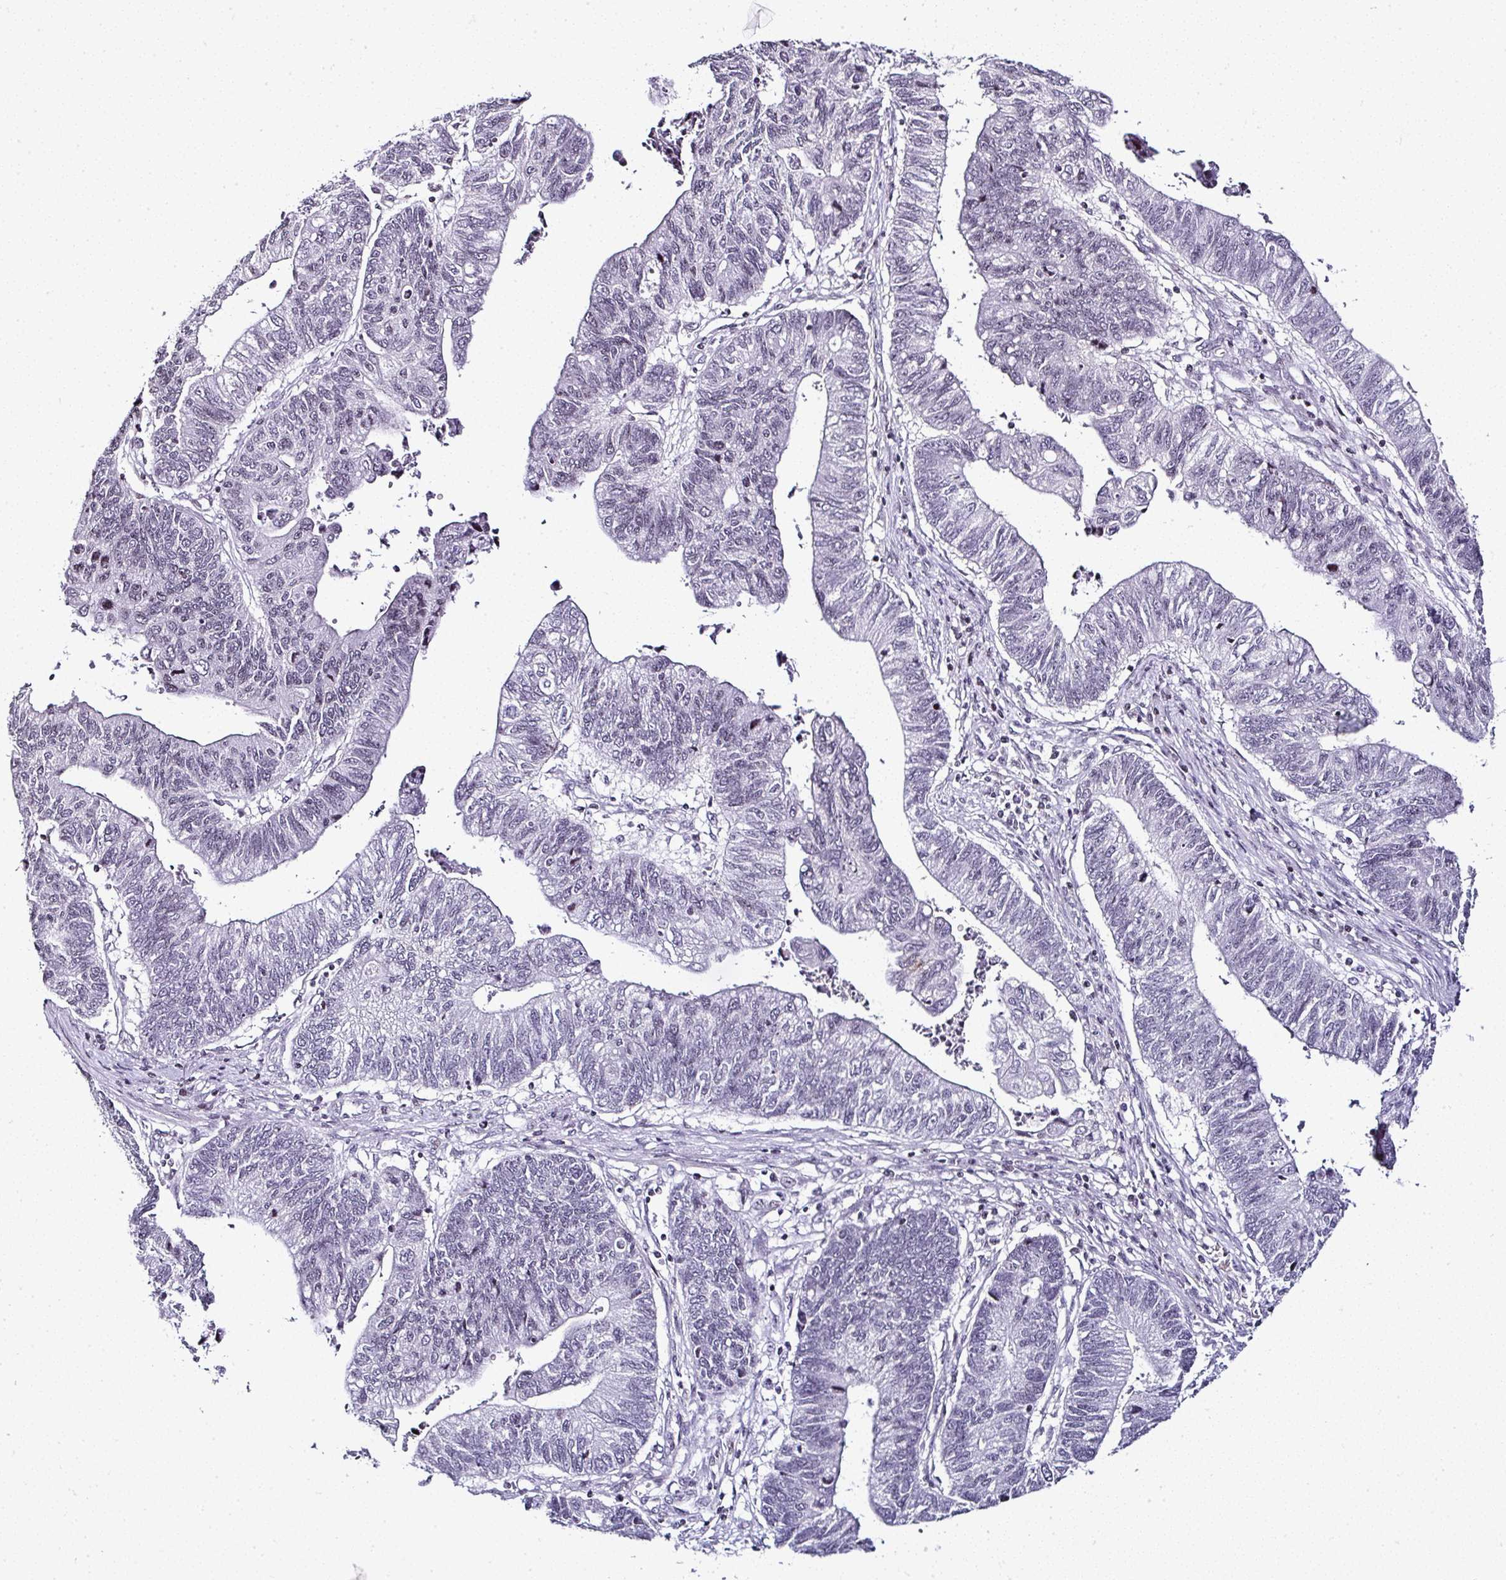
{"staining": {"intensity": "negative", "quantity": "none", "location": "none"}, "tissue": "stomach cancer", "cell_type": "Tumor cells", "image_type": "cancer", "snomed": [{"axis": "morphology", "description": "Adenocarcinoma, NOS"}, {"axis": "topography", "description": "Stomach"}], "caption": "Immunohistochemistry image of stomach adenocarcinoma stained for a protein (brown), which shows no positivity in tumor cells.", "gene": "SERPINB3", "patient": {"sex": "male", "age": 59}}